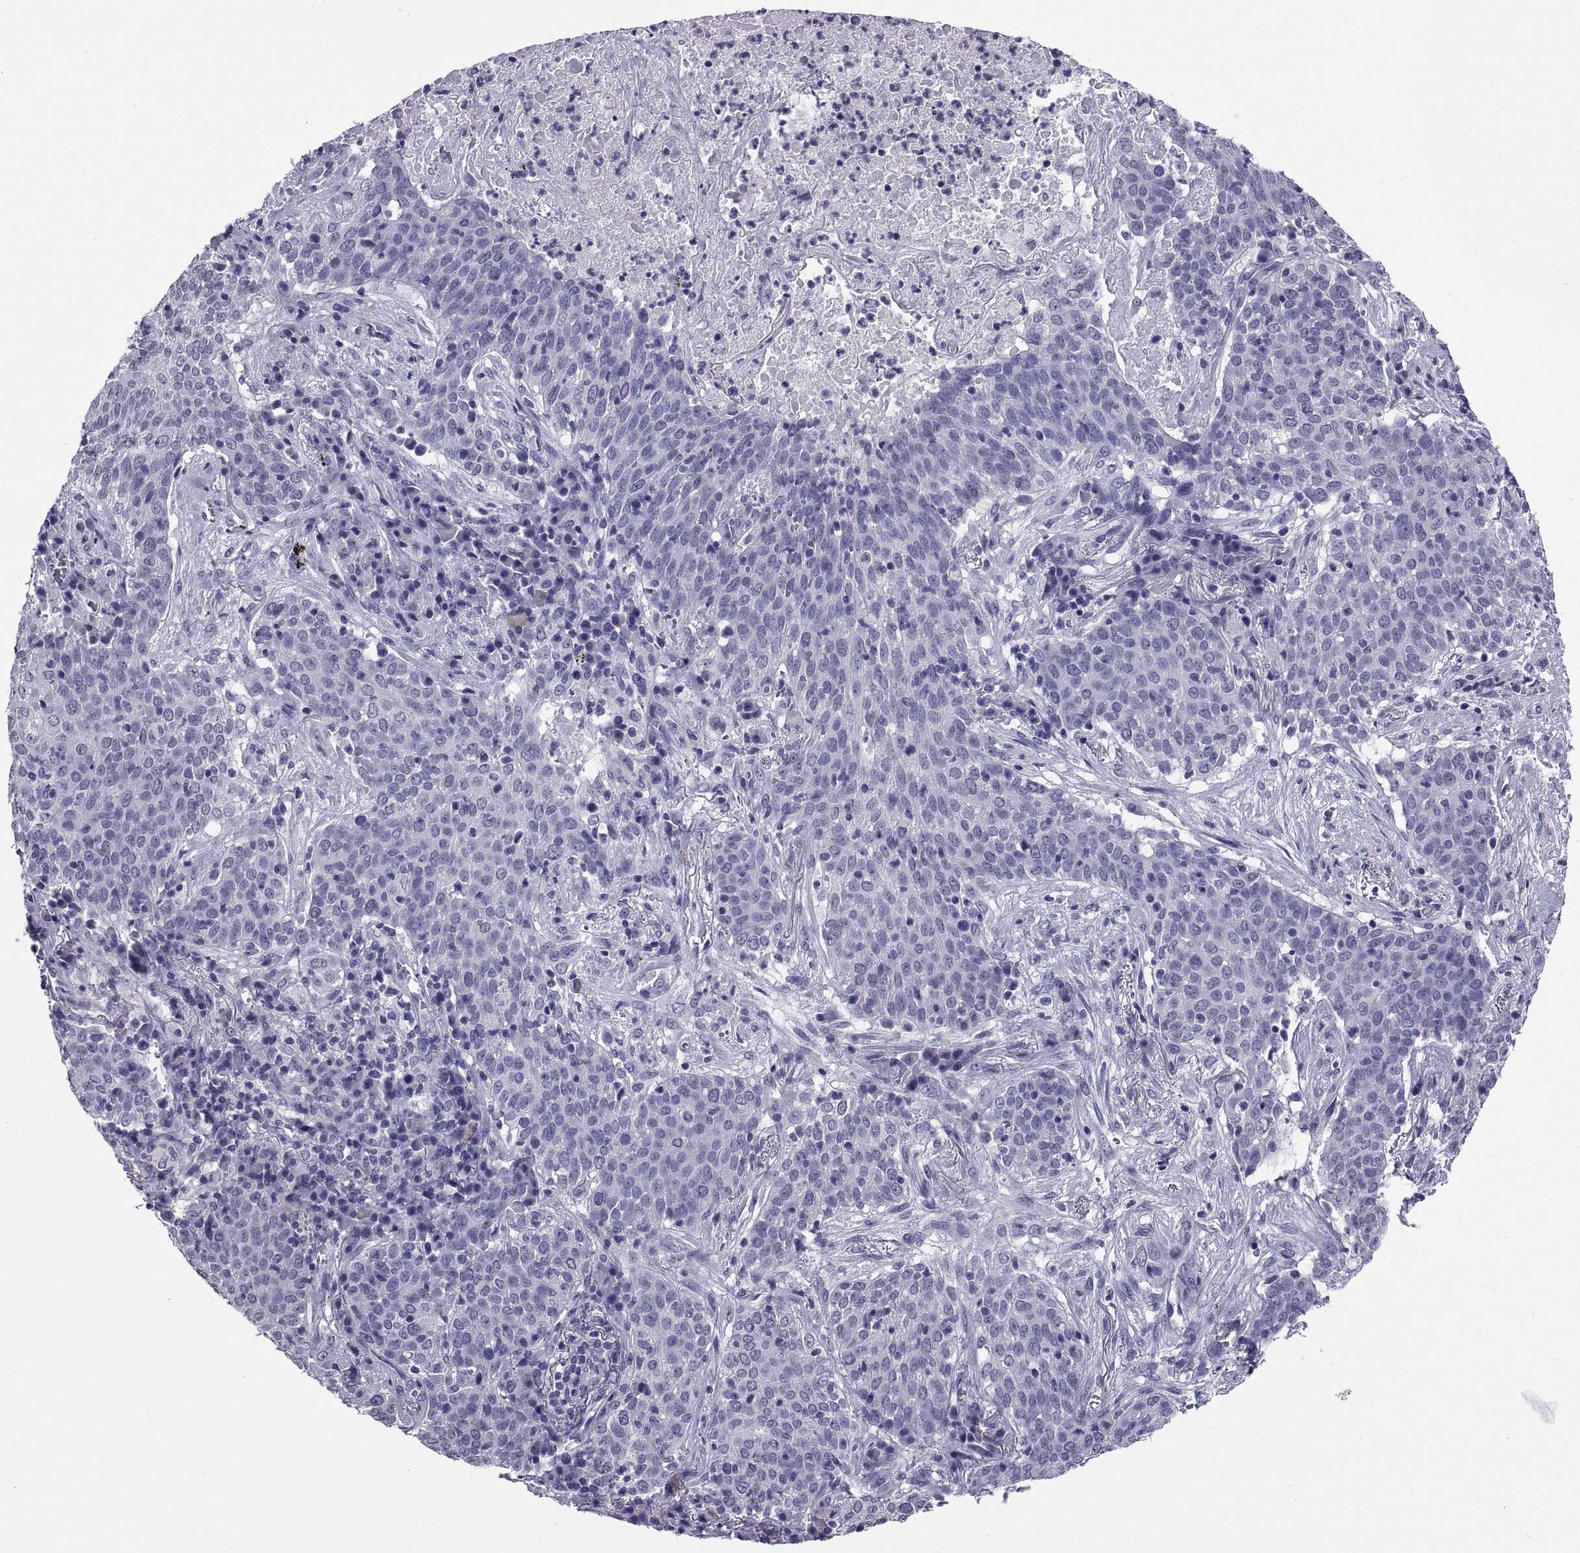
{"staining": {"intensity": "negative", "quantity": "none", "location": "none"}, "tissue": "lung cancer", "cell_type": "Tumor cells", "image_type": "cancer", "snomed": [{"axis": "morphology", "description": "Squamous cell carcinoma, NOS"}, {"axis": "topography", "description": "Lung"}], "caption": "This is an immunohistochemistry image of human squamous cell carcinoma (lung). There is no positivity in tumor cells.", "gene": "TGFBR3L", "patient": {"sex": "male", "age": 82}}